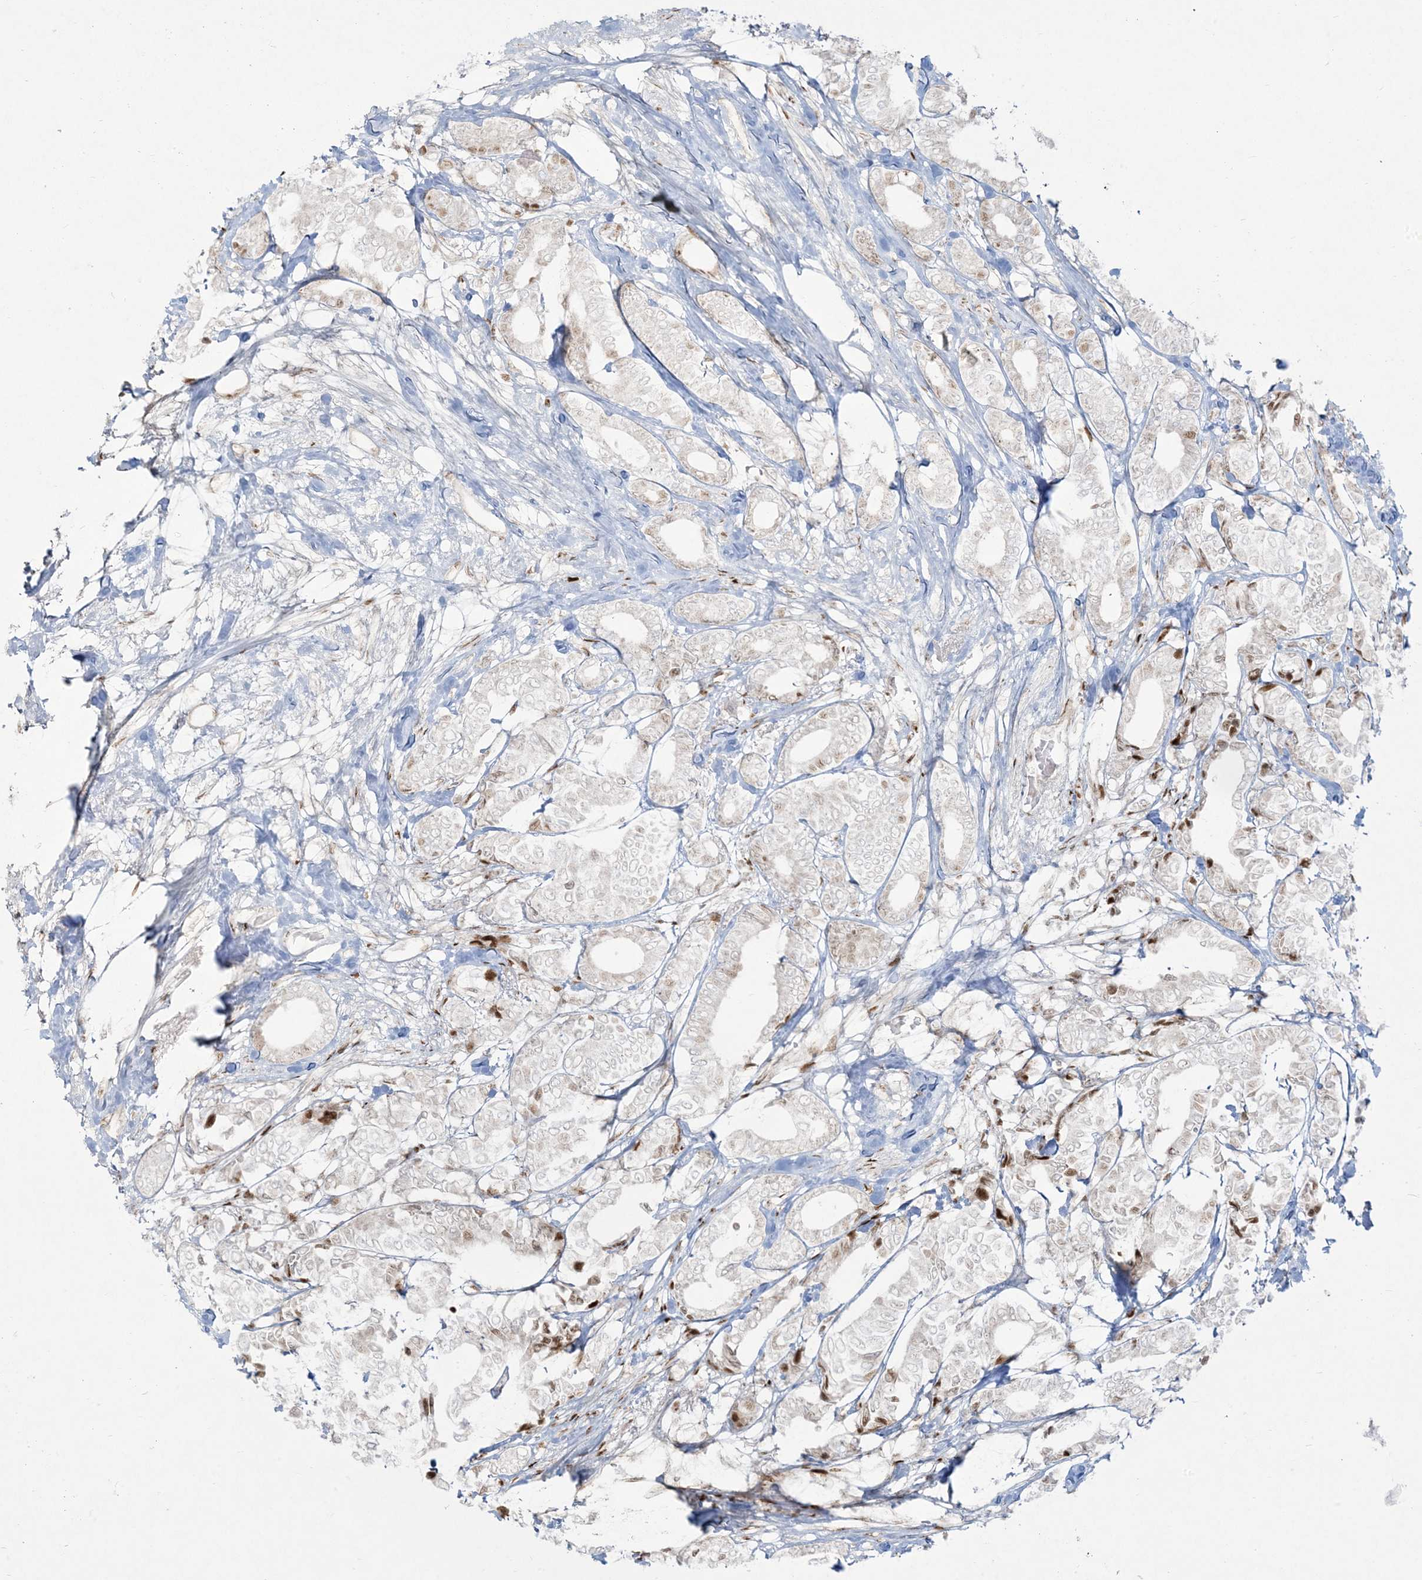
{"staining": {"intensity": "moderate", "quantity": "<25%", "location": "nuclear"}, "tissue": "breast cancer", "cell_type": "Tumor cells", "image_type": "cancer", "snomed": [{"axis": "morphology", "description": "Duct carcinoma"}, {"axis": "topography", "description": "Breast"}], "caption": "Immunohistochemical staining of breast invasive ductal carcinoma displays moderate nuclear protein staining in about <25% of tumor cells.", "gene": "RBM10", "patient": {"sex": "female", "age": 87}}